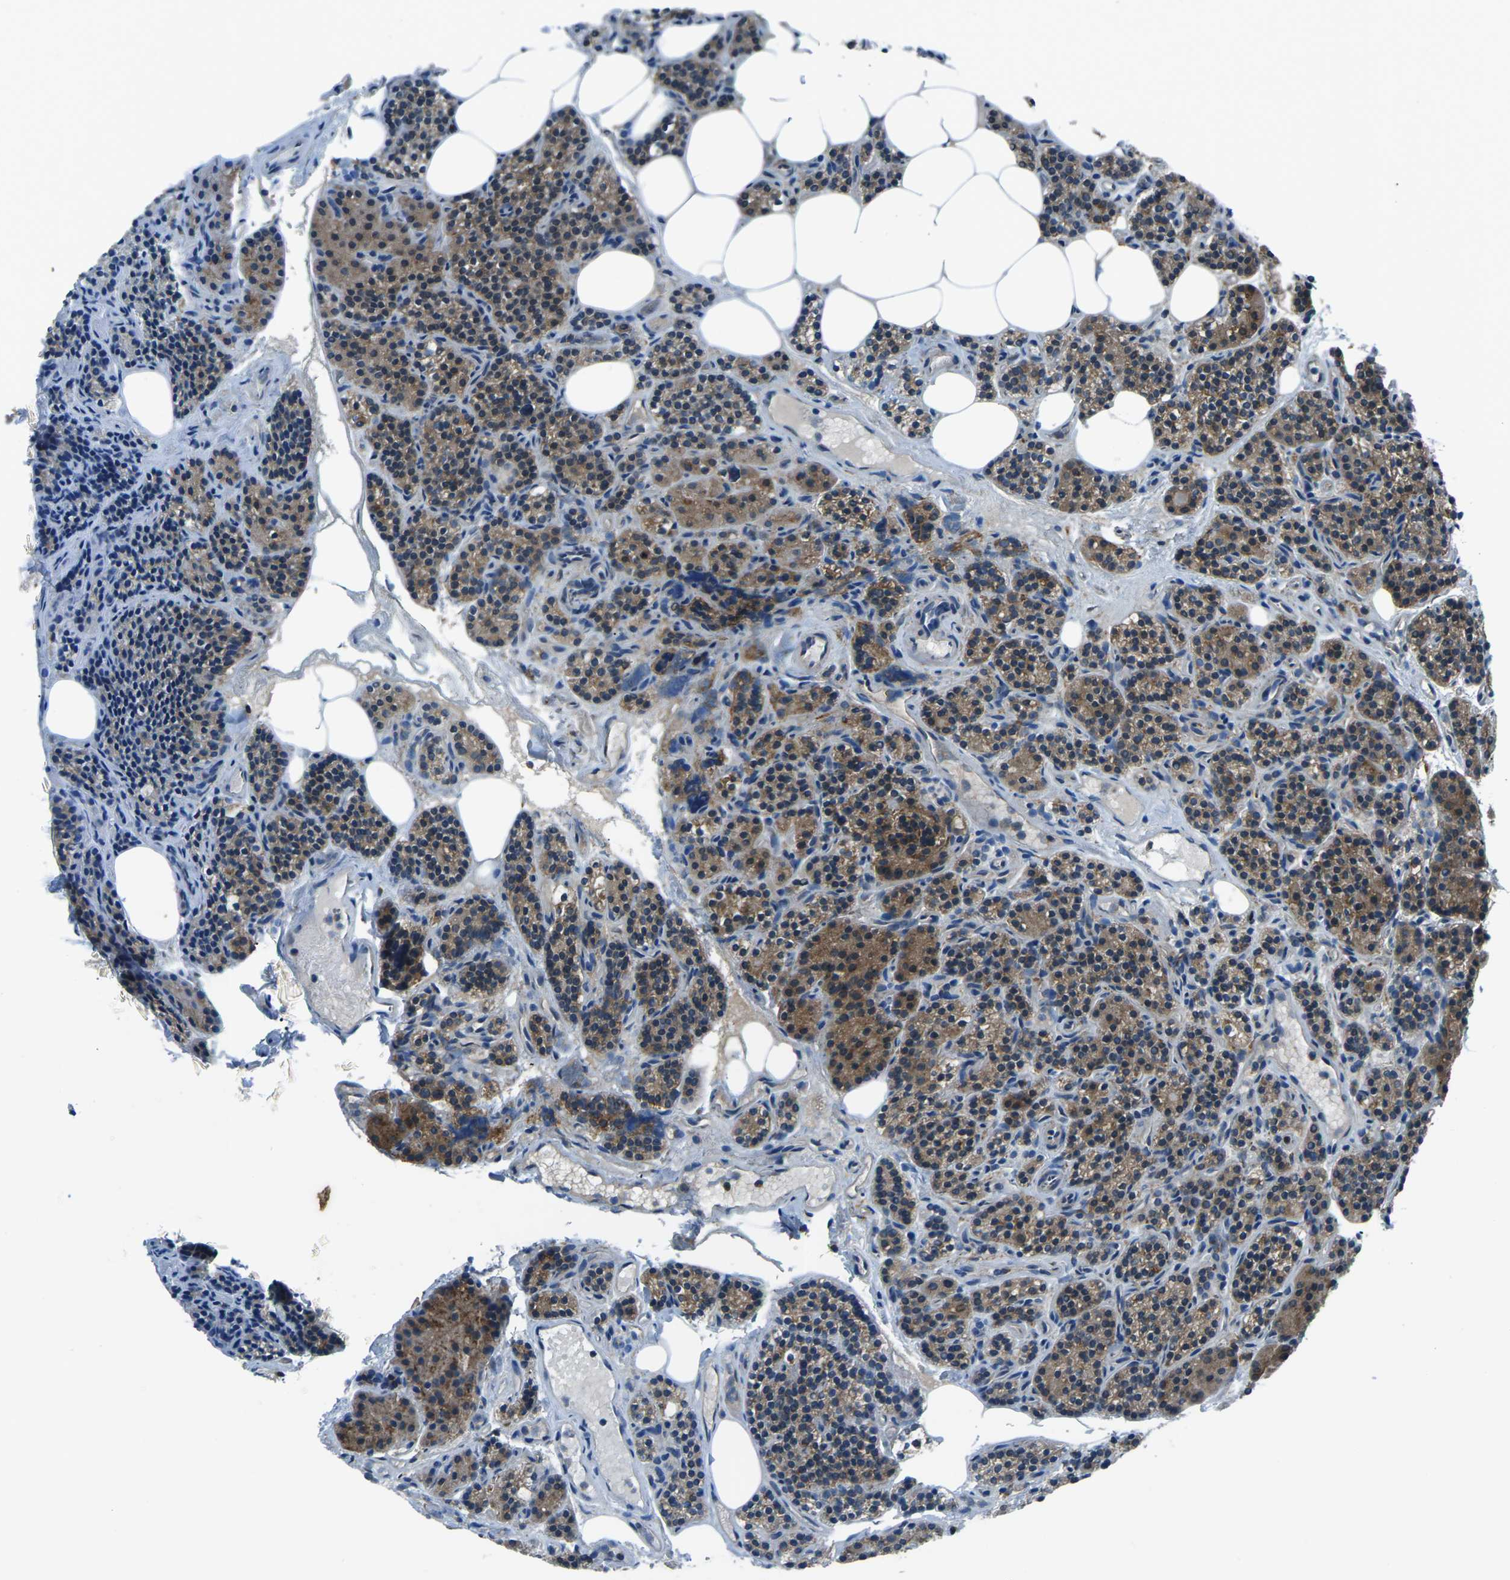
{"staining": {"intensity": "moderate", "quantity": ">75%", "location": "cytoplasmic/membranous"}, "tissue": "parathyroid gland", "cell_type": "Glandular cells", "image_type": "normal", "snomed": [{"axis": "morphology", "description": "Normal tissue, NOS"}, {"axis": "morphology", "description": "Adenoma, NOS"}, {"axis": "topography", "description": "Parathyroid gland"}], "caption": "Immunohistochemistry (IHC) (DAB) staining of benign parathyroid gland demonstrates moderate cytoplasmic/membranous protein positivity in about >75% of glandular cells. (brown staining indicates protein expression, while blue staining denotes nuclei).", "gene": "CDK17", "patient": {"sex": "female", "age": 74}}